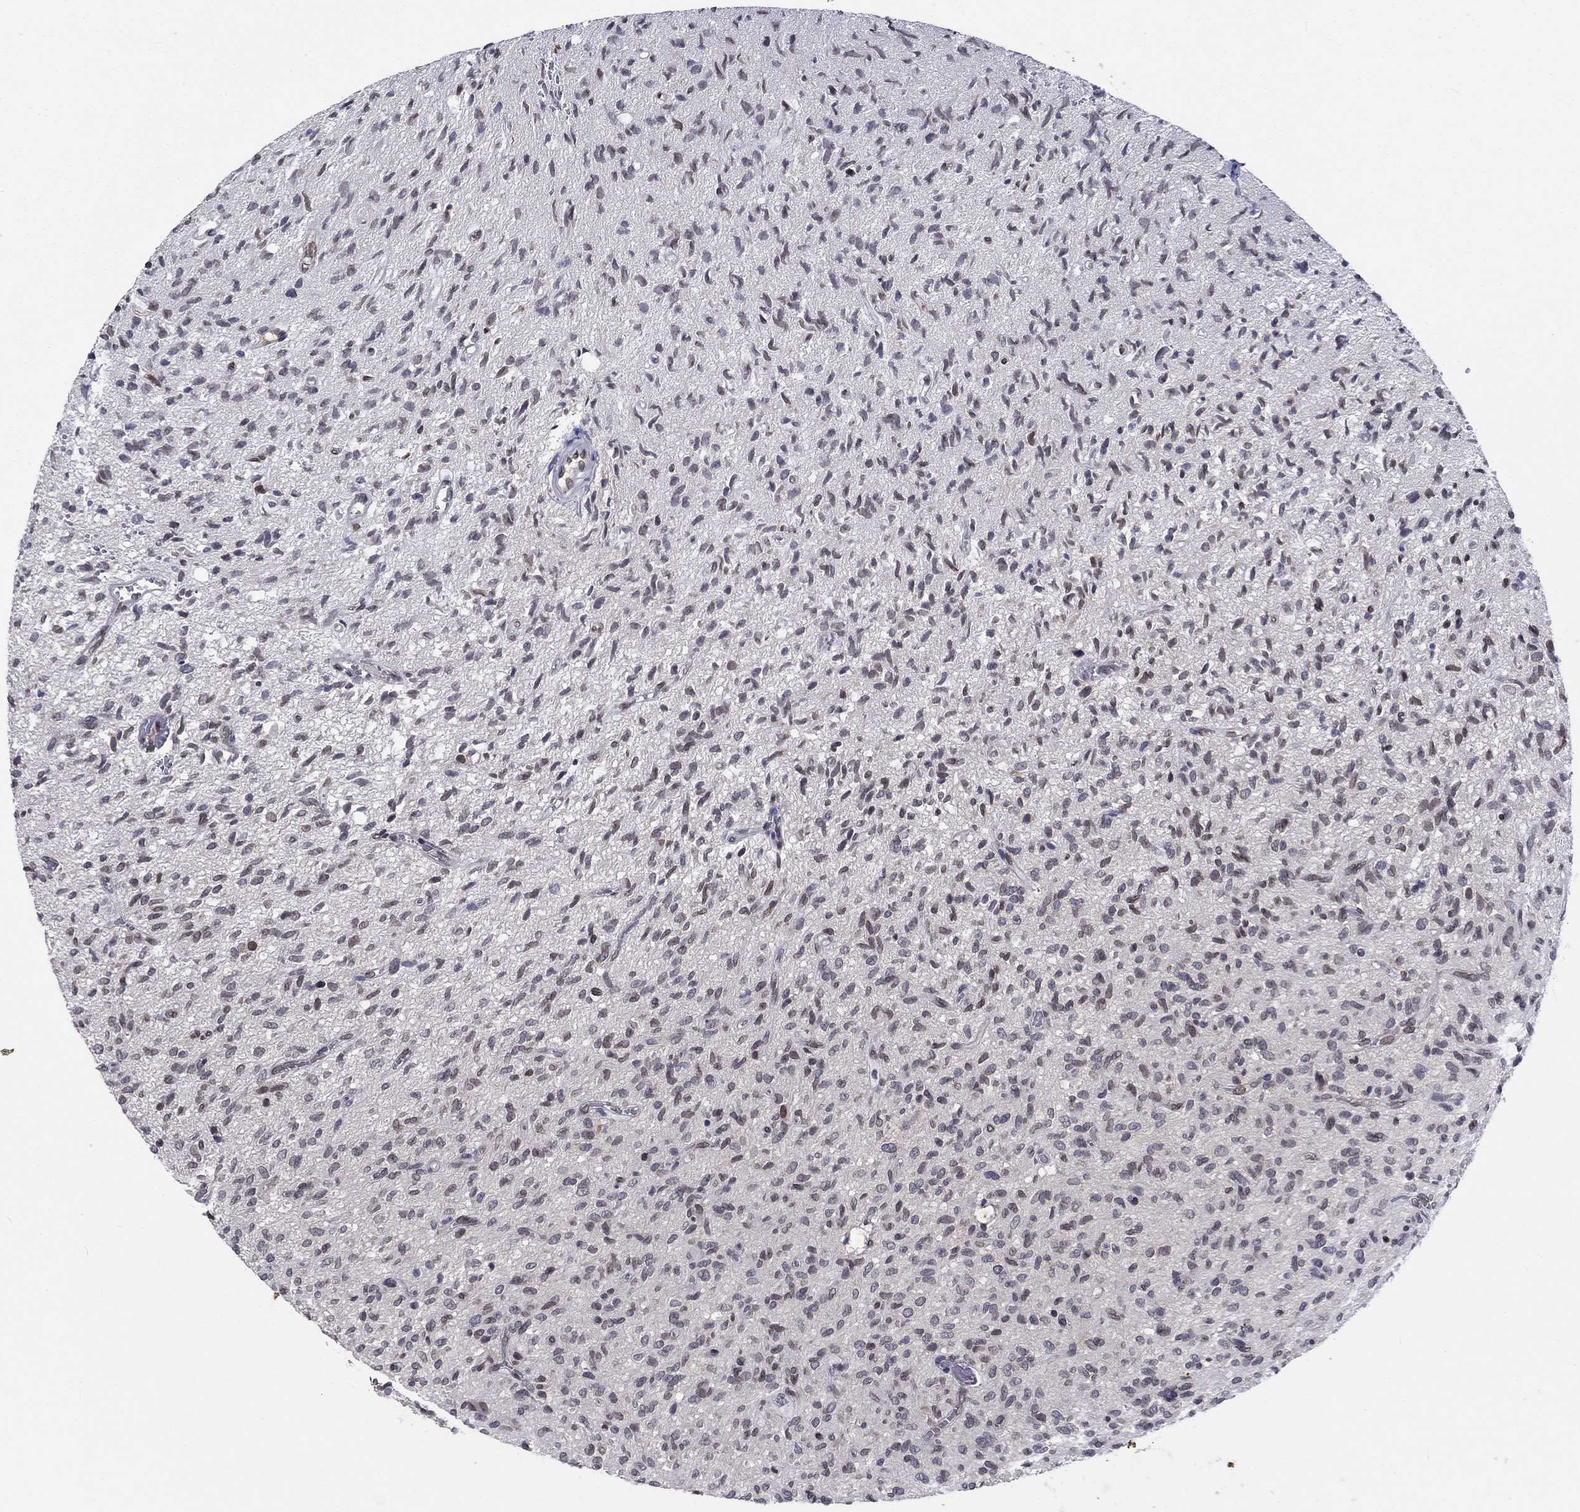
{"staining": {"intensity": "weak", "quantity": "<25%", "location": "nuclear"}, "tissue": "glioma", "cell_type": "Tumor cells", "image_type": "cancer", "snomed": [{"axis": "morphology", "description": "Glioma, malignant, High grade"}, {"axis": "topography", "description": "Brain"}], "caption": "The histopathology image demonstrates no significant positivity in tumor cells of glioma.", "gene": "CETN3", "patient": {"sex": "male", "age": 64}}